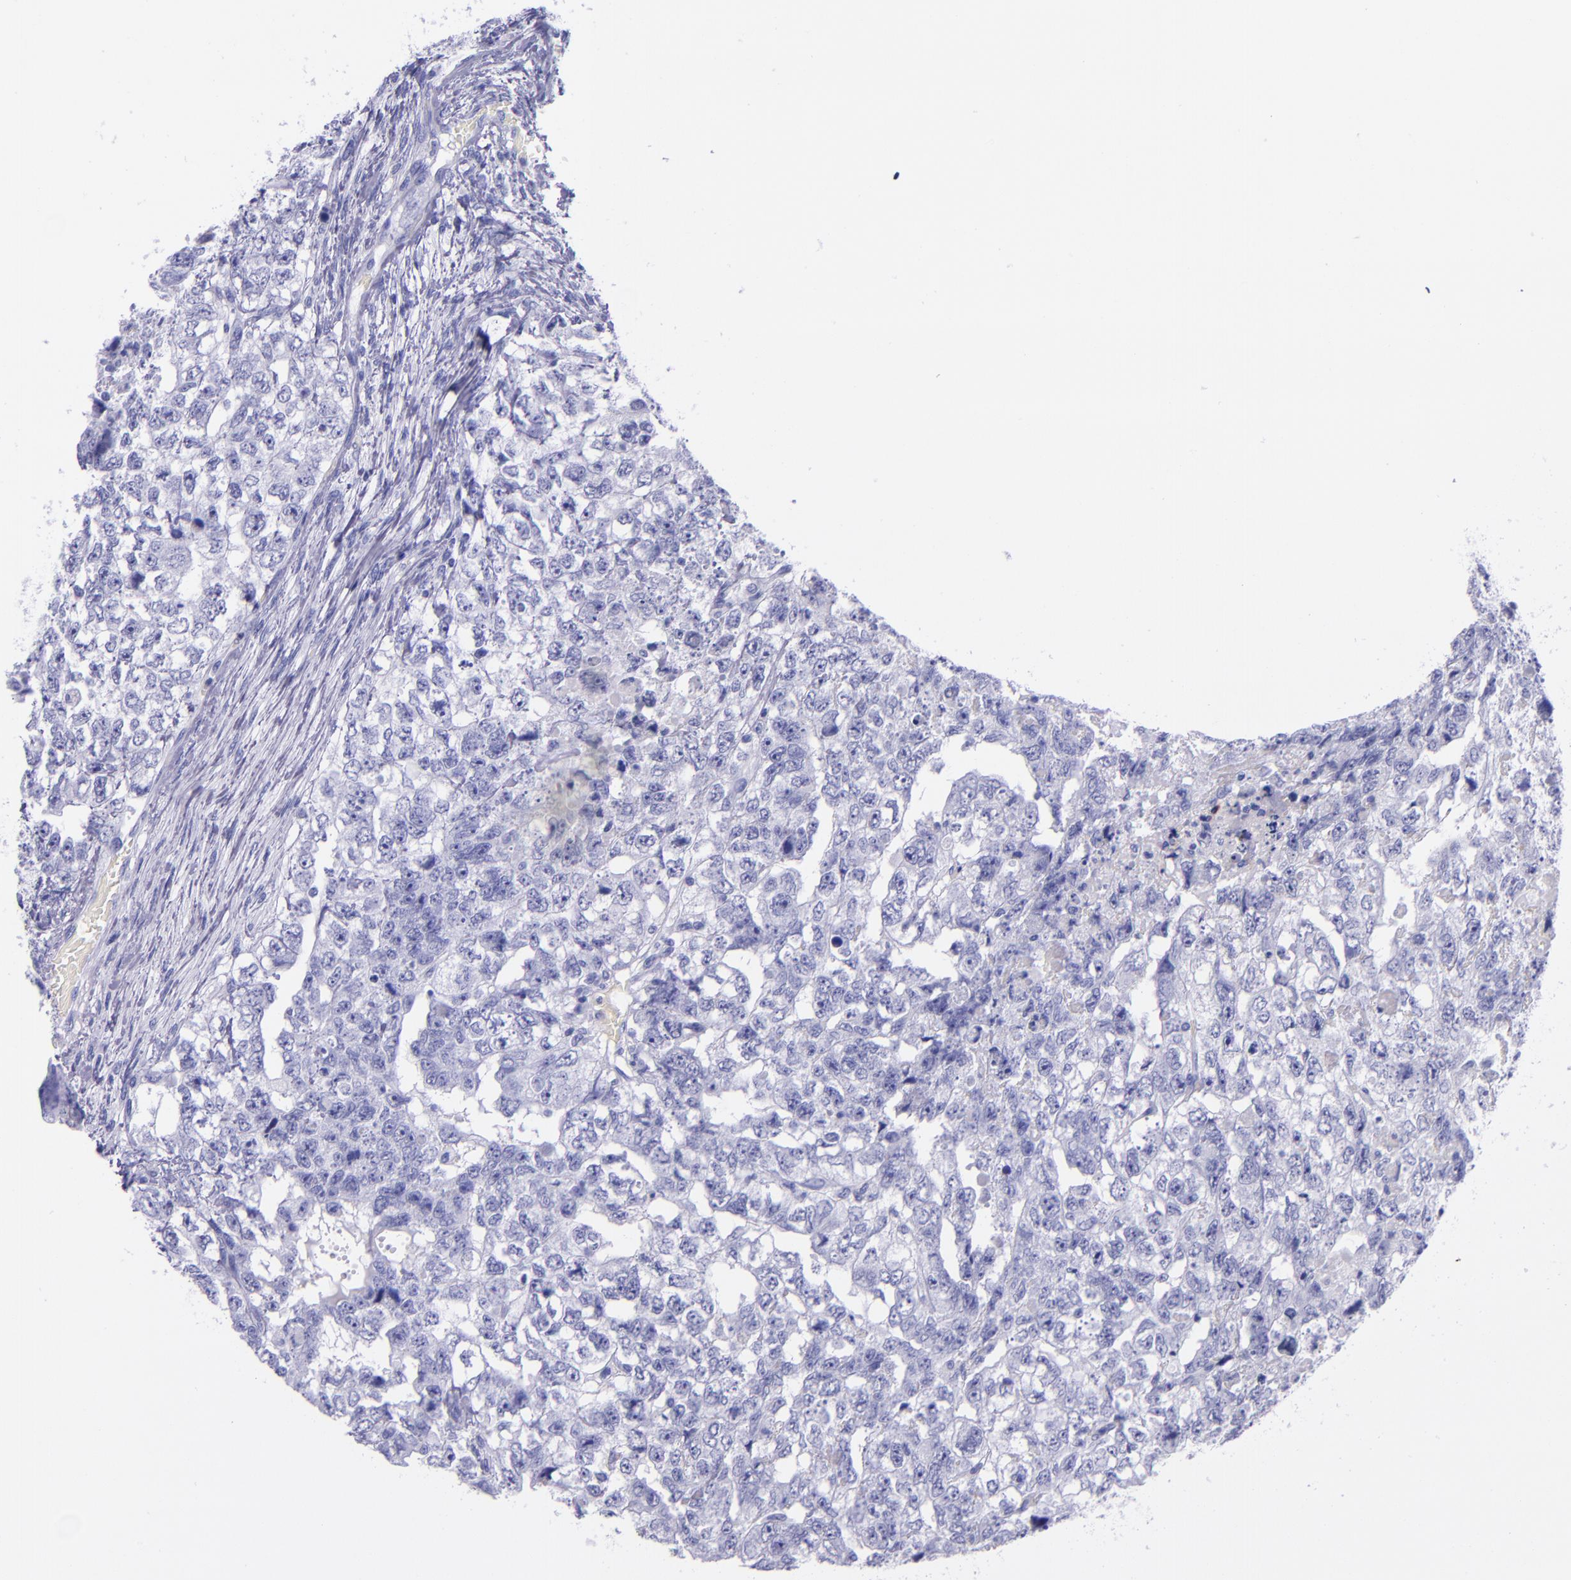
{"staining": {"intensity": "negative", "quantity": "none", "location": "none"}, "tissue": "testis cancer", "cell_type": "Tumor cells", "image_type": "cancer", "snomed": [{"axis": "morphology", "description": "Carcinoma, Embryonal, NOS"}, {"axis": "topography", "description": "Testis"}], "caption": "Tumor cells are negative for brown protein staining in embryonal carcinoma (testis). The staining is performed using DAB brown chromogen with nuclei counter-stained in using hematoxylin.", "gene": "SLPI", "patient": {"sex": "male", "age": 36}}